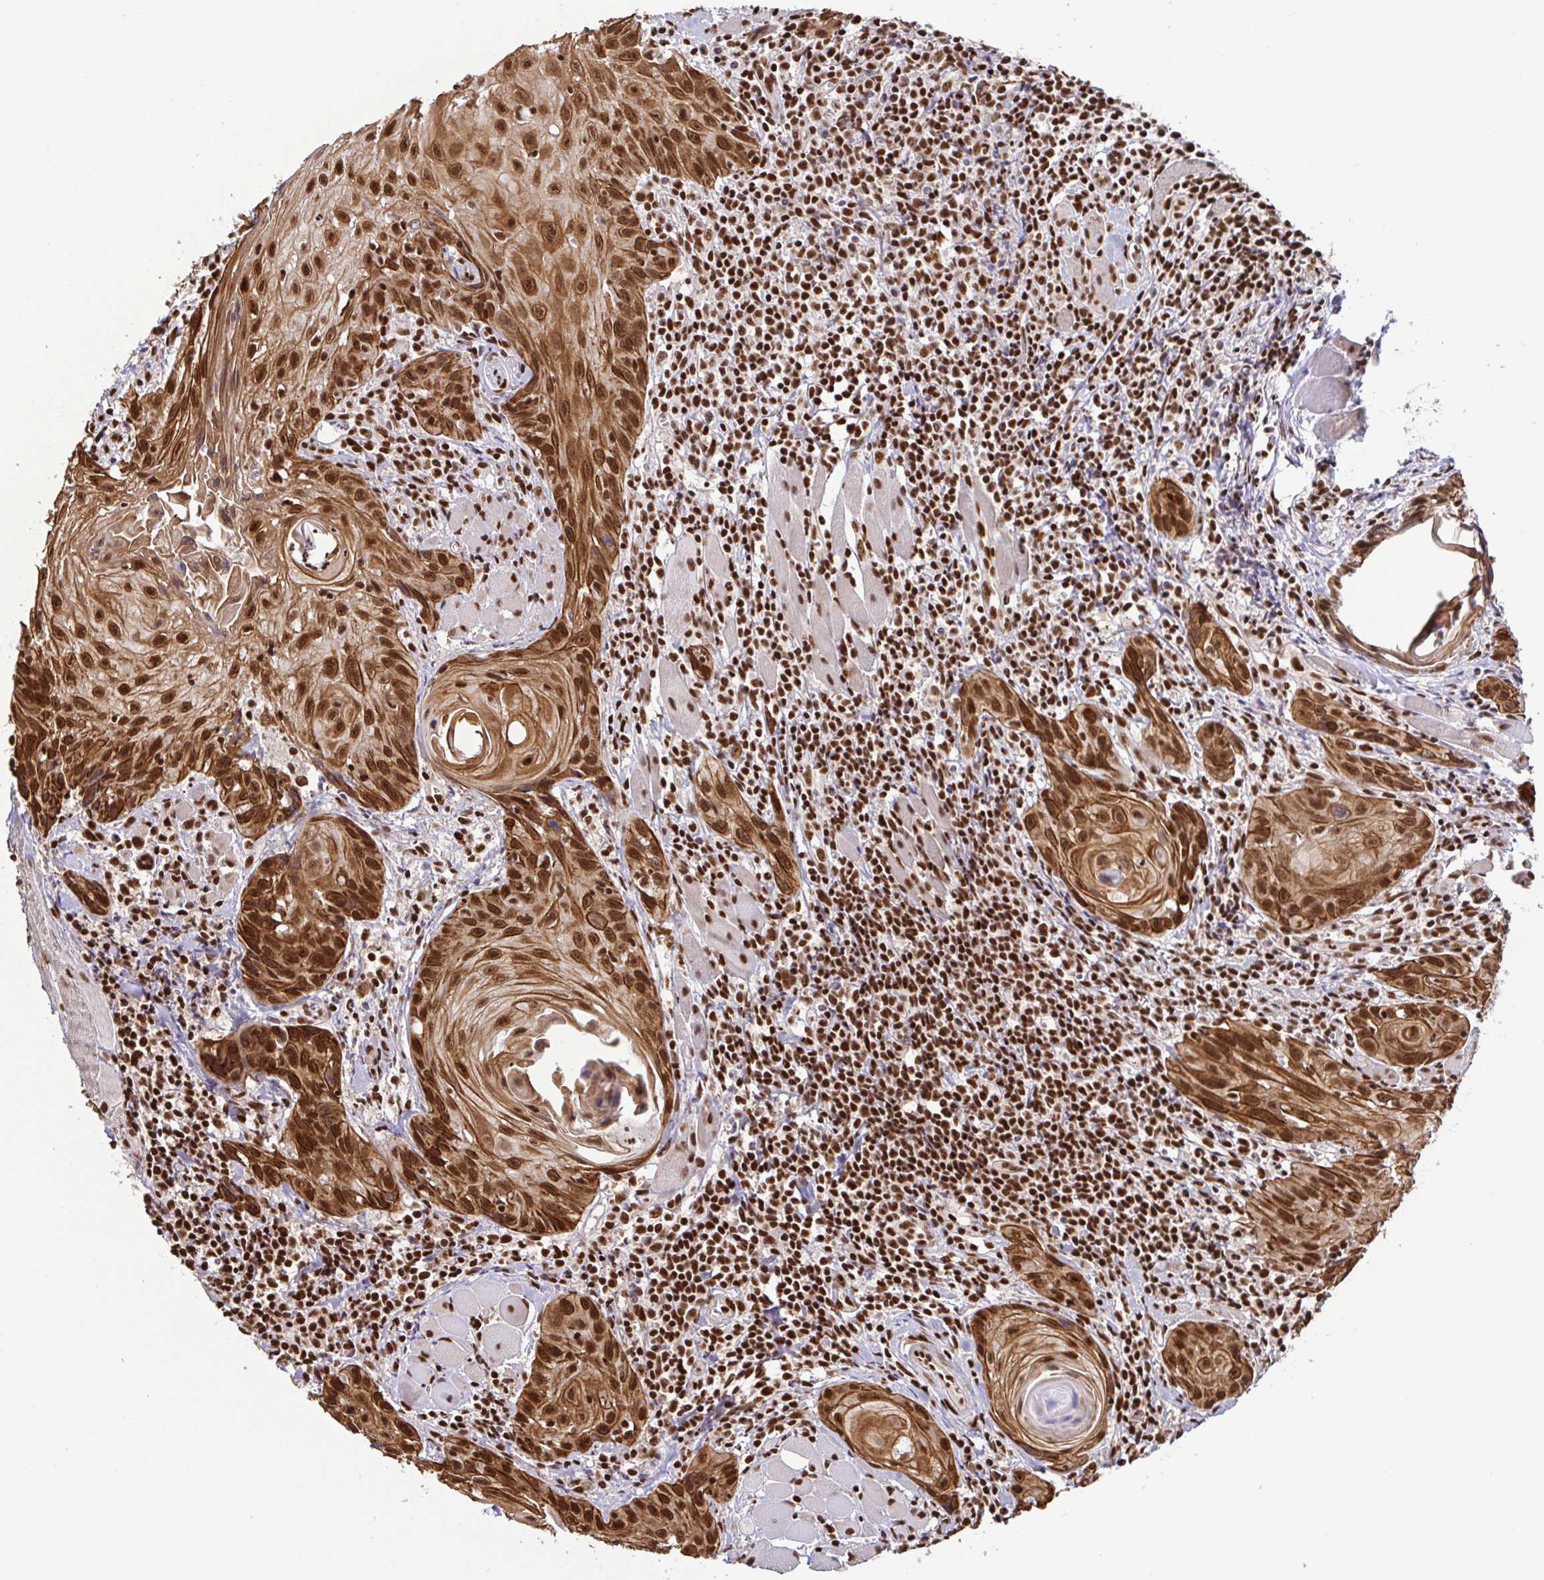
{"staining": {"intensity": "strong", "quantity": ">75%", "location": "cytoplasmic/membranous,nuclear"}, "tissue": "head and neck cancer", "cell_type": "Tumor cells", "image_type": "cancer", "snomed": [{"axis": "morphology", "description": "Squamous cell carcinoma, NOS"}, {"axis": "topography", "description": "Oral tissue"}, {"axis": "topography", "description": "Head-Neck"}], "caption": "Head and neck squamous cell carcinoma tissue shows strong cytoplasmic/membranous and nuclear positivity in approximately >75% of tumor cells, visualized by immunohistochemistry.", "gene": "SP3", "patient": {"sex": "male", "age": 58}}